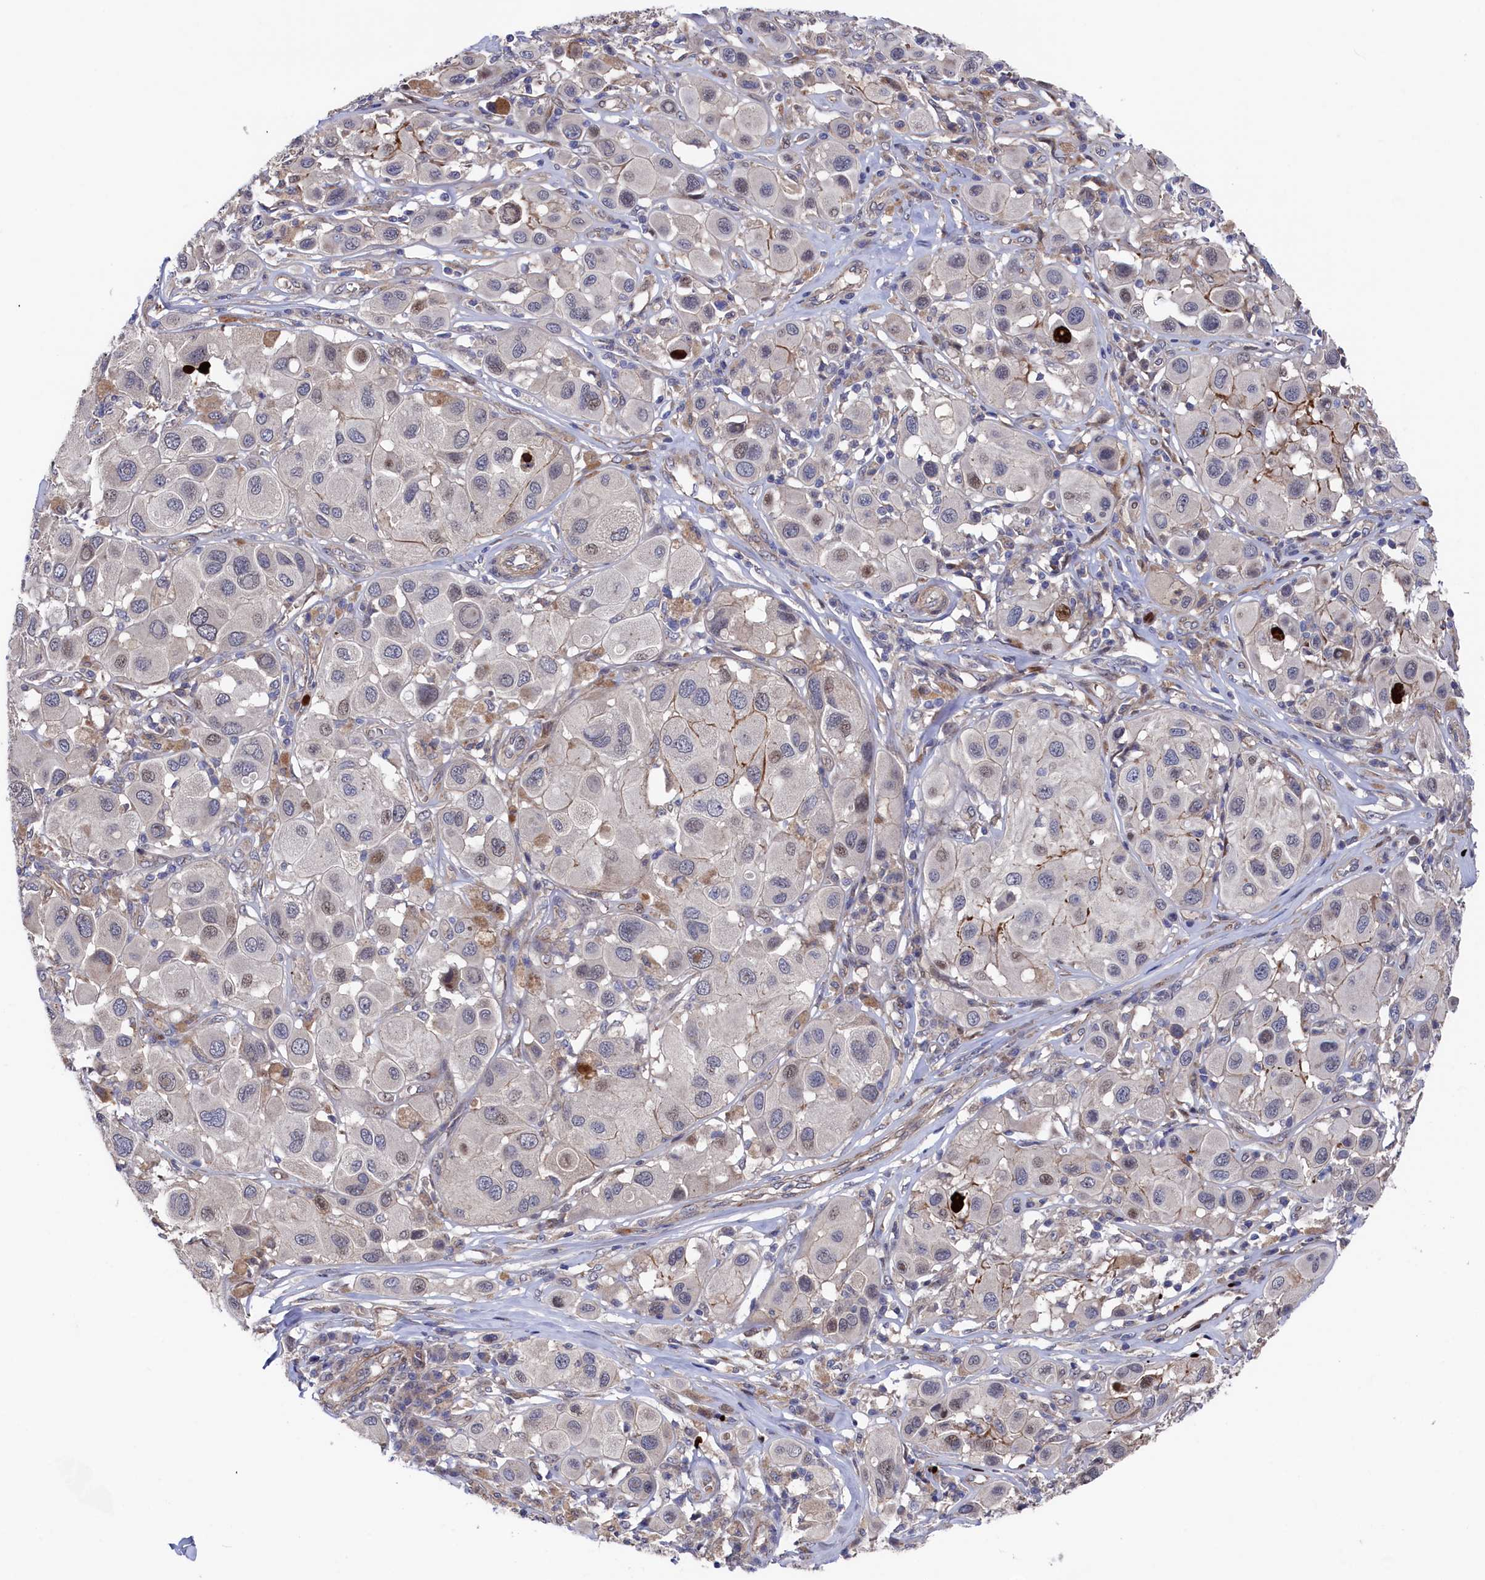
{"staining": {"intensity": "weak", "quantity": "<25%", "location": "nuclear"}, "tissue": "melanoma", "cell_type": "Tumor cells", "image_type": "cancer", "snomed": [{"axis": "morphology", "description": "Malignant melanoma, Metastatic site"}, {"axis": "topography", "description": "Skin"}], "caption": "DAB (3,3'-diaminobenzidine) immunohistochemical staining of human melanoma exhibits no significant expression in tumor cells.", "gene": "ZNF891", "patient": {"sex": "male", "age": 41}}